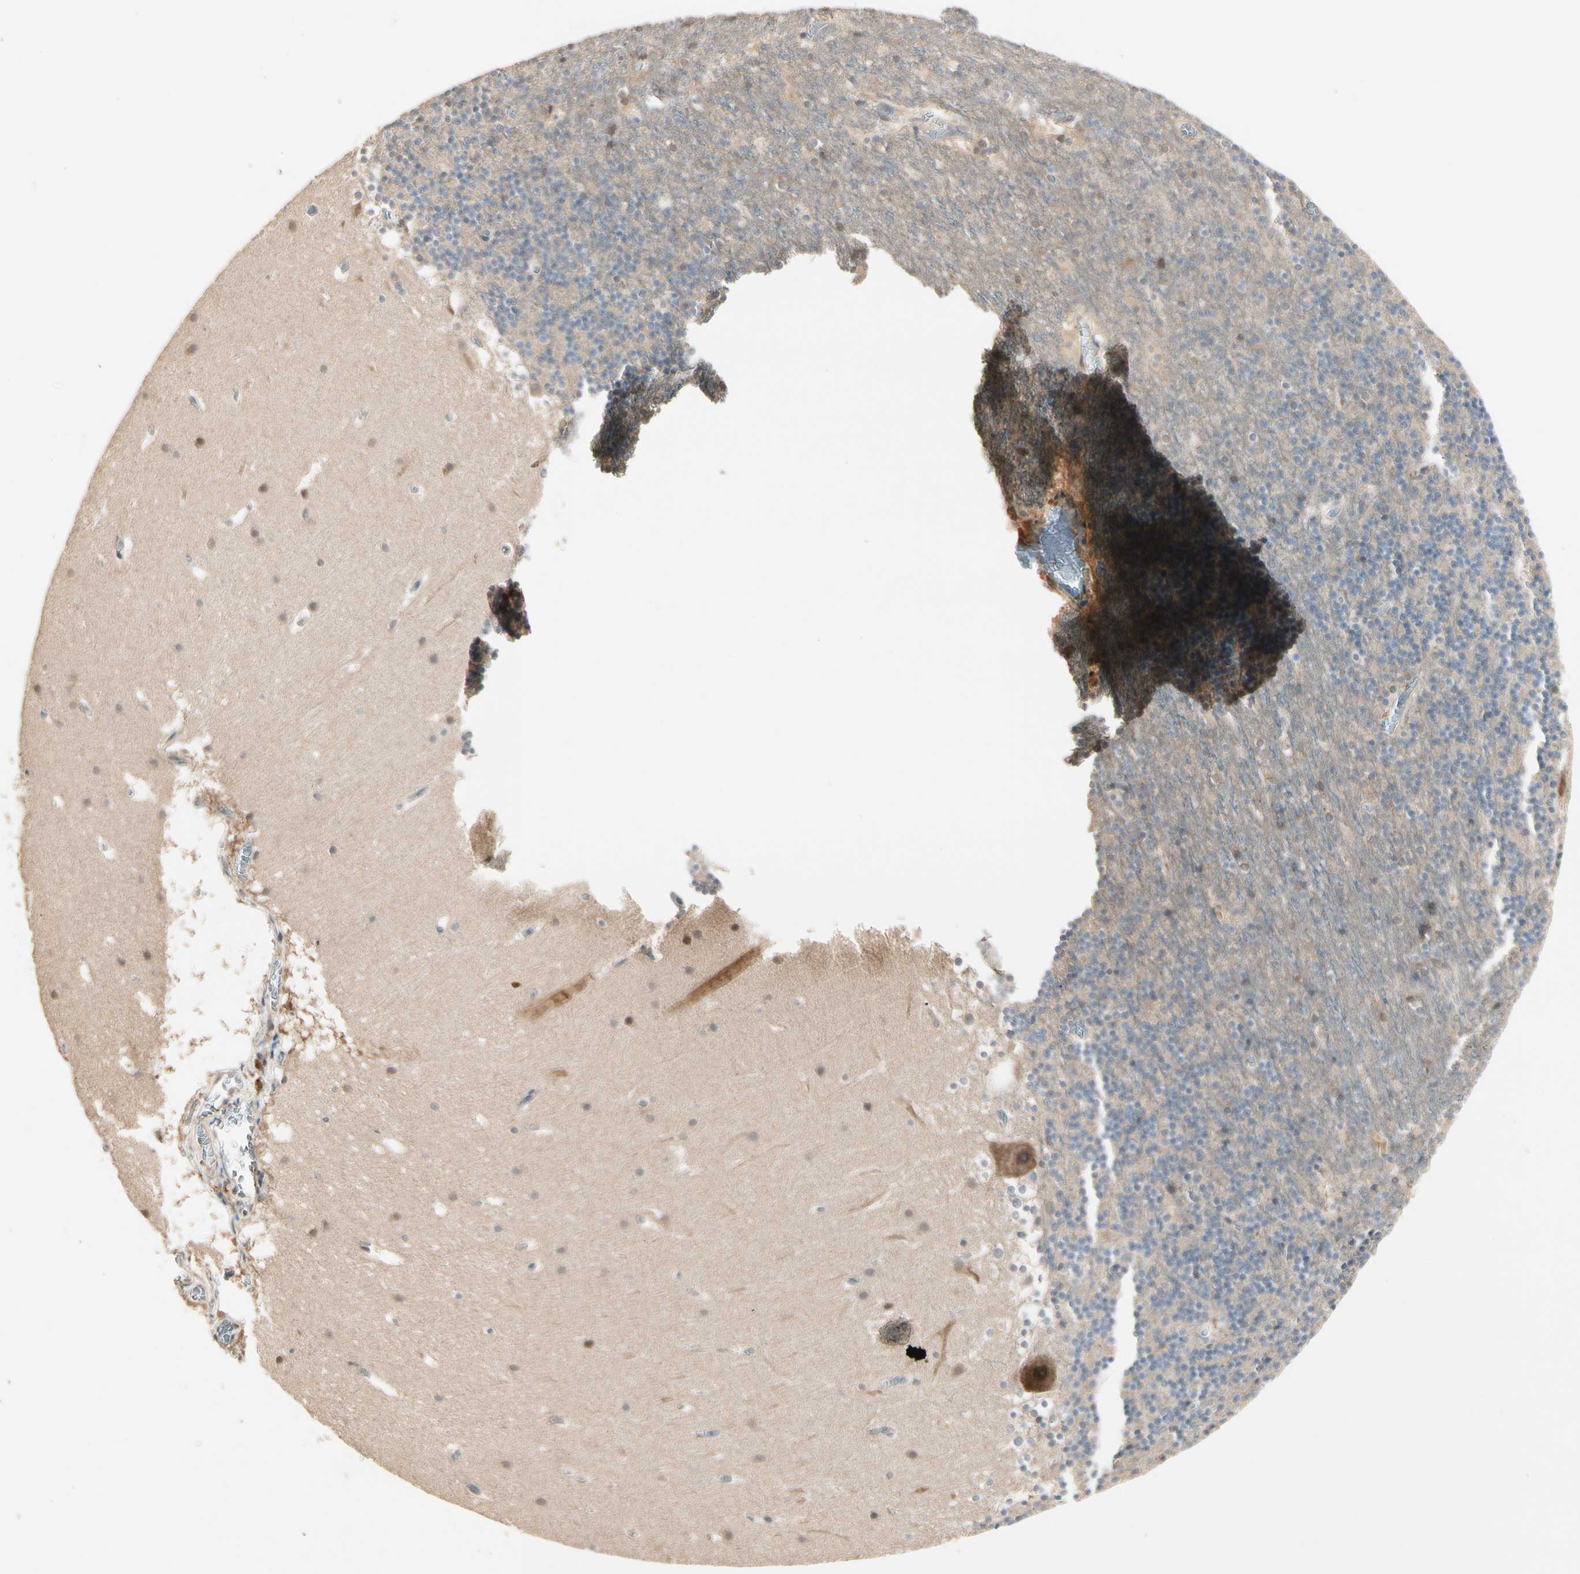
{"staining": {"intensity": "moderate", "quantity": "<25%", "location": "cytoplasmic/membranous"}, "tissue": "cerebellum", "cell_type": "Cells in granular layer", "image_type": "normal", "snomed": [{"axis": "morphology", "description": "Normal tissue, NOS"}, {"axis": "topography", "description": "Cerebellum"}], "caption": "High-magnification brightfield microscopy of normal cerebellum stained with DAB (brown) and counterstained with hematoxylin (blue). cells in granular layer exhibit moderate cytoplasmic/membranous expression is seen in approximately<25% of cells.", "gene": "ATG4C", "patient": {"sex": "male", "age": 45}}